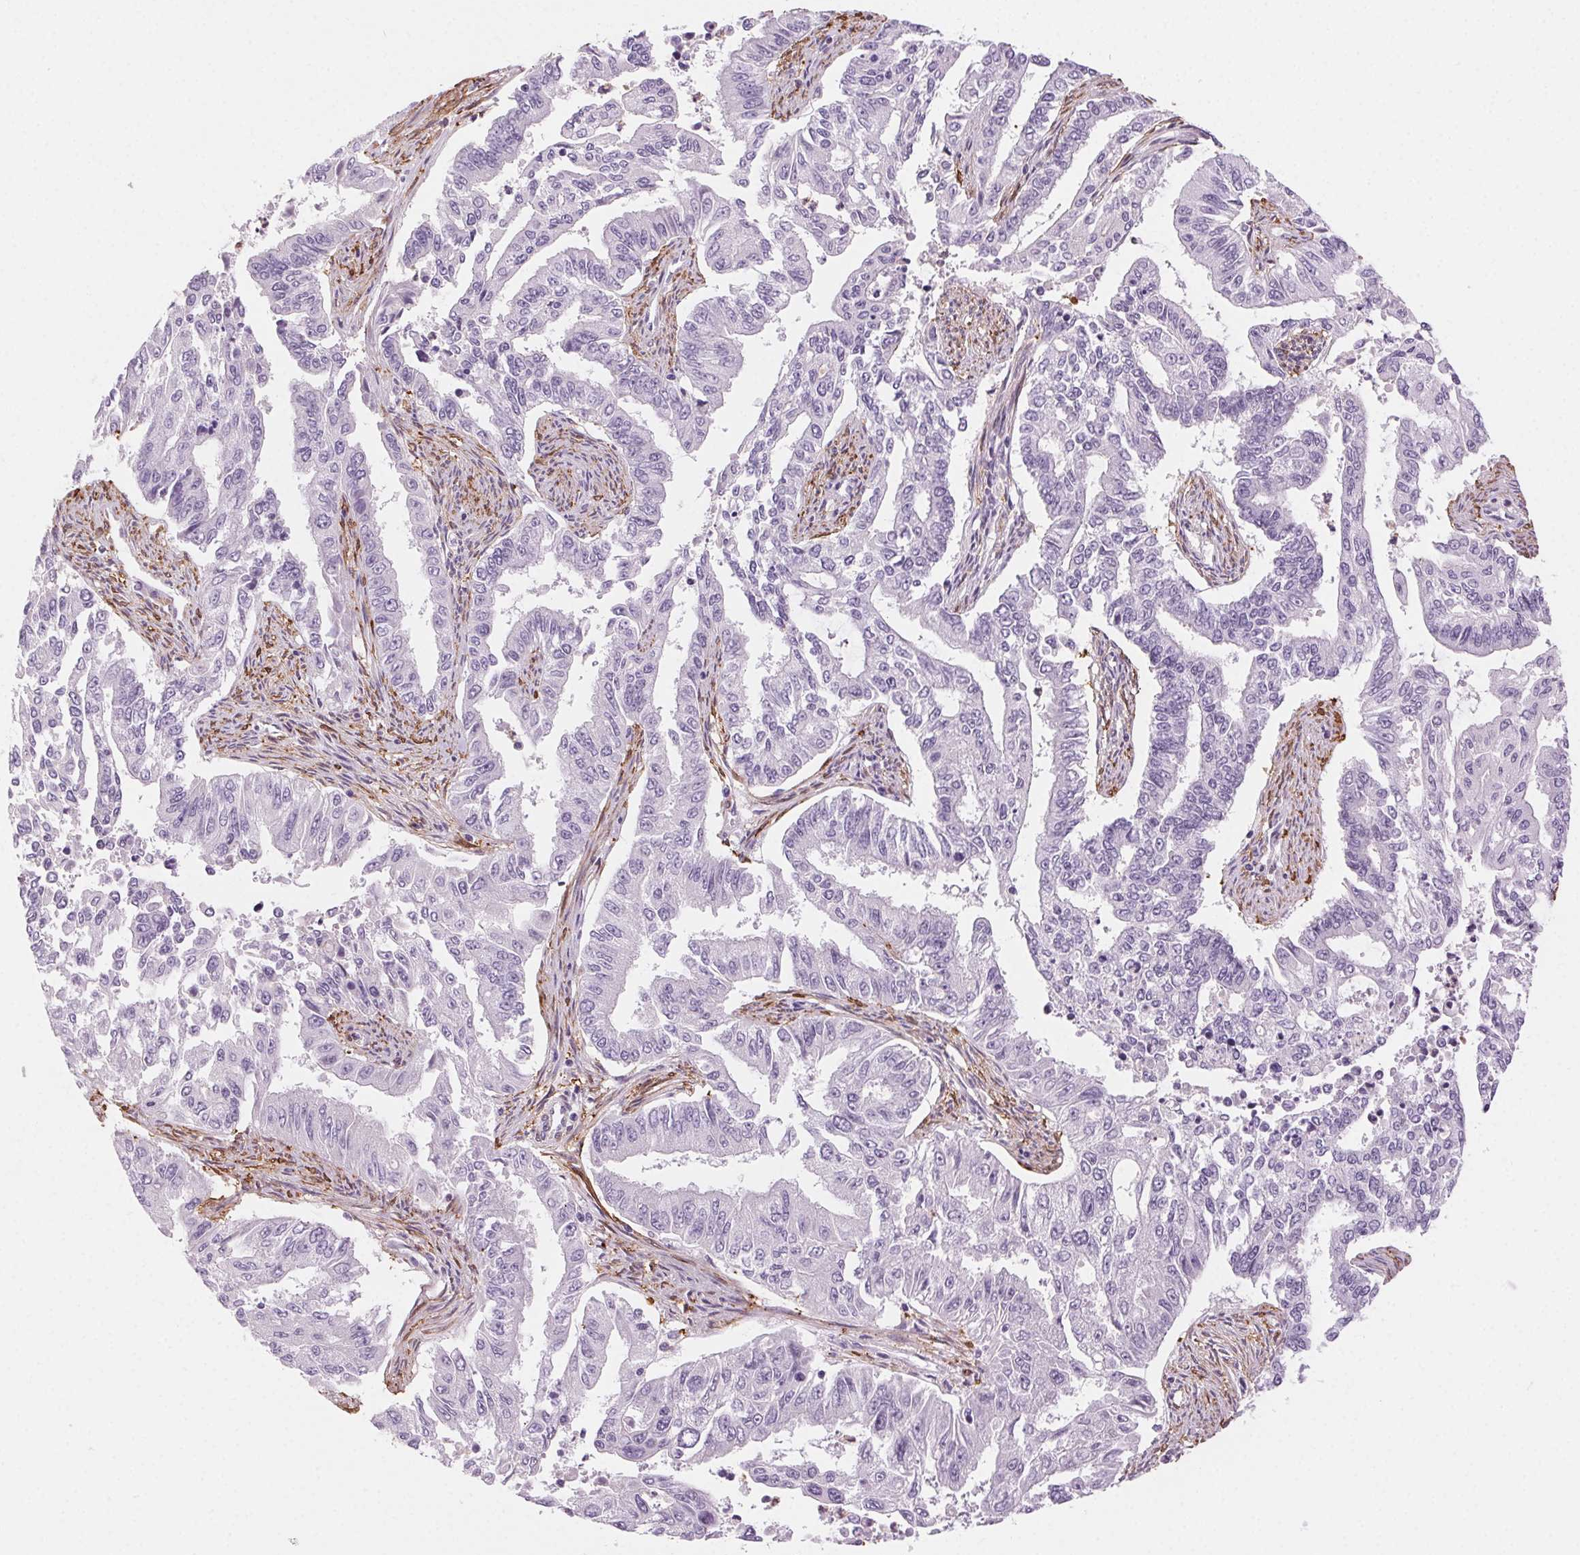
{"staining": {"intensity": "negative", "quantity": "none", "location": "none"}, "tissue": "endometrial cancer", "cell_type": "Tumor cells", "image_type": "cancer", "snomed": [{"axis": "morphology", "description": "Adenocarcinoma, NOS"}, {"axis": "topography", "description": "Uterus"}], "caption": "DAB (3,3'-diaminobenzidine) immunohistochemical staining of human adenocarcinoma (endometrial) shows no significant staining in tumor cells.", "gene": "GPX8", "patient": {"sex": "female", "age": 59}}